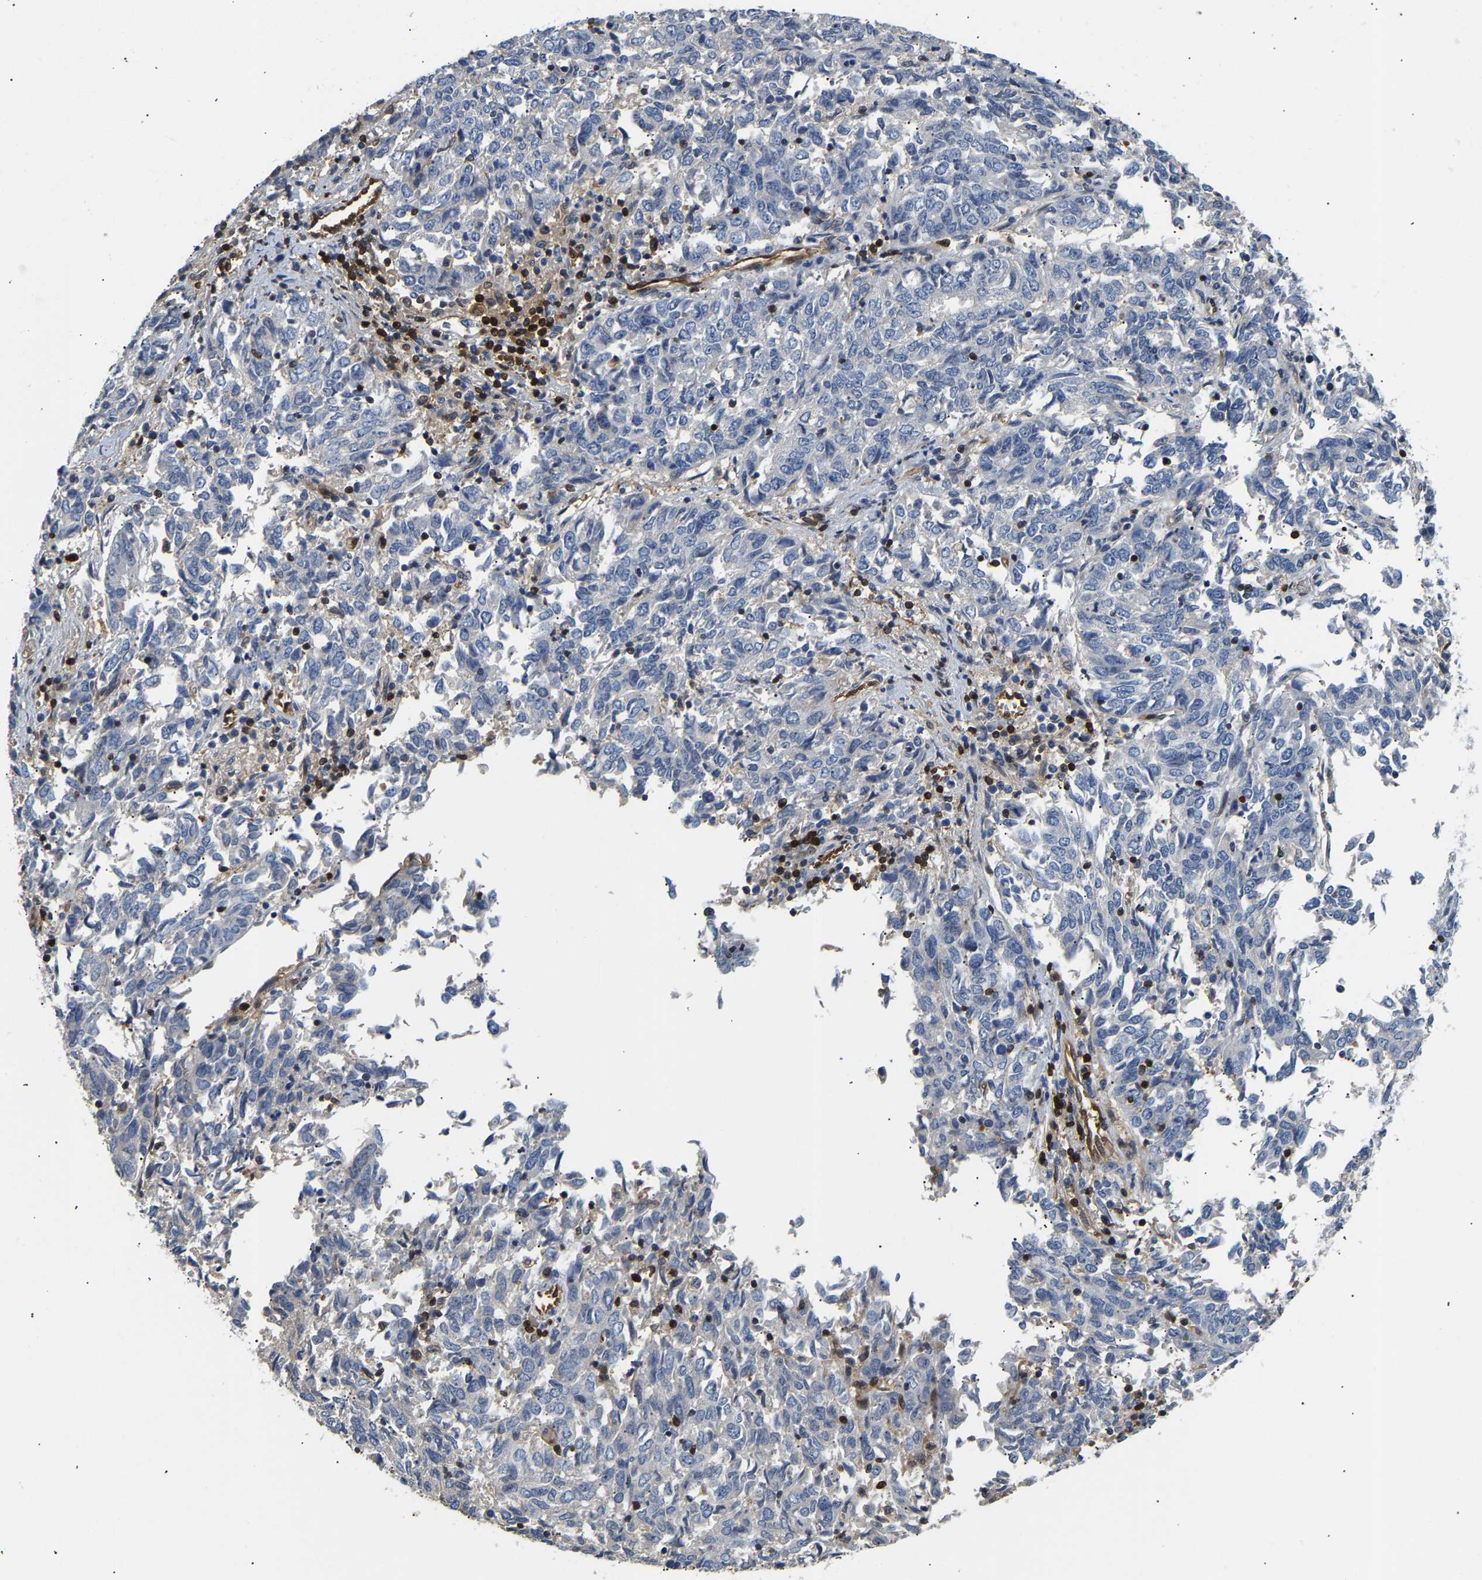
{"staining": {"intensity": "negative", "quantity": "none", "location": "none"}, "tissue": "endometrial cancer", "cell_type": "Tumor cells", "image_type": "cancer", "snomed": [{"axis": "morphology", "description": "Adenocarcinoma, NOS"}, {"axis": "topography", "description": "Endometrium"}], "caption": "Immunohistochemistry of endometrial cancer (adenocarcinoma) shows no staining in tumor cells.", "gene": "GIMAP7", "patient": {"sex": "female", "age": 80}}